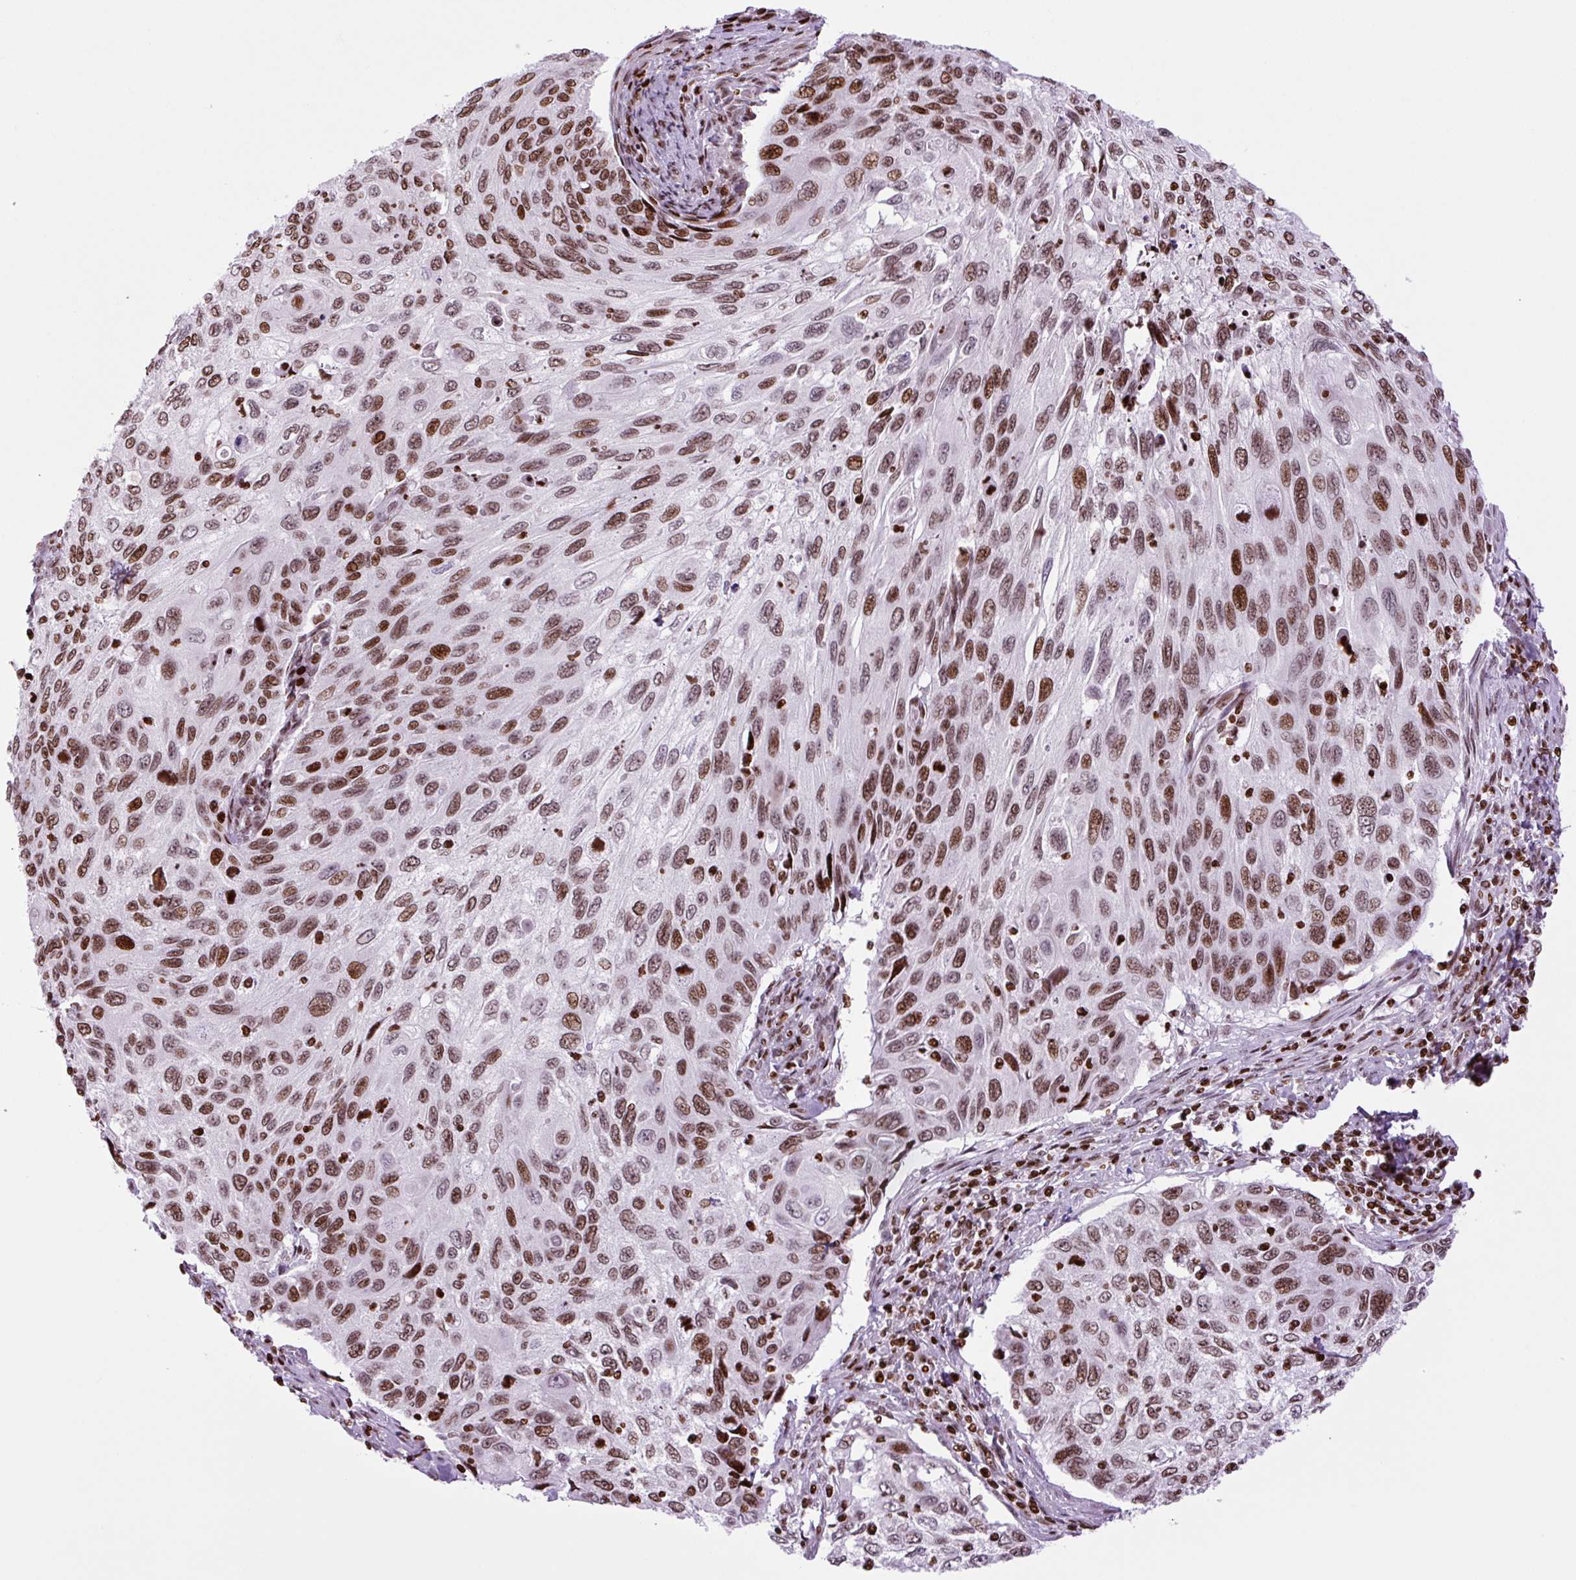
{"staining": {"intensity": "moderate", "quantity": ">75%", "location": "nuclear"}, "tissue": "cervical cancer", "cell_type": "Tumor cells", "image_type": "cancer", "snomed": [{"axis": "morphology", "description": "Squamous cell carcinoma, NOS"}, {"axis": "topography", "description": "Cervix"}], "caption": "Cervical squamous cell carcinoma stained with a protein marker displays moderate staining in tumor cells.", "gene": "H1-3", "patient": {"sex": "female", "age": 70}}